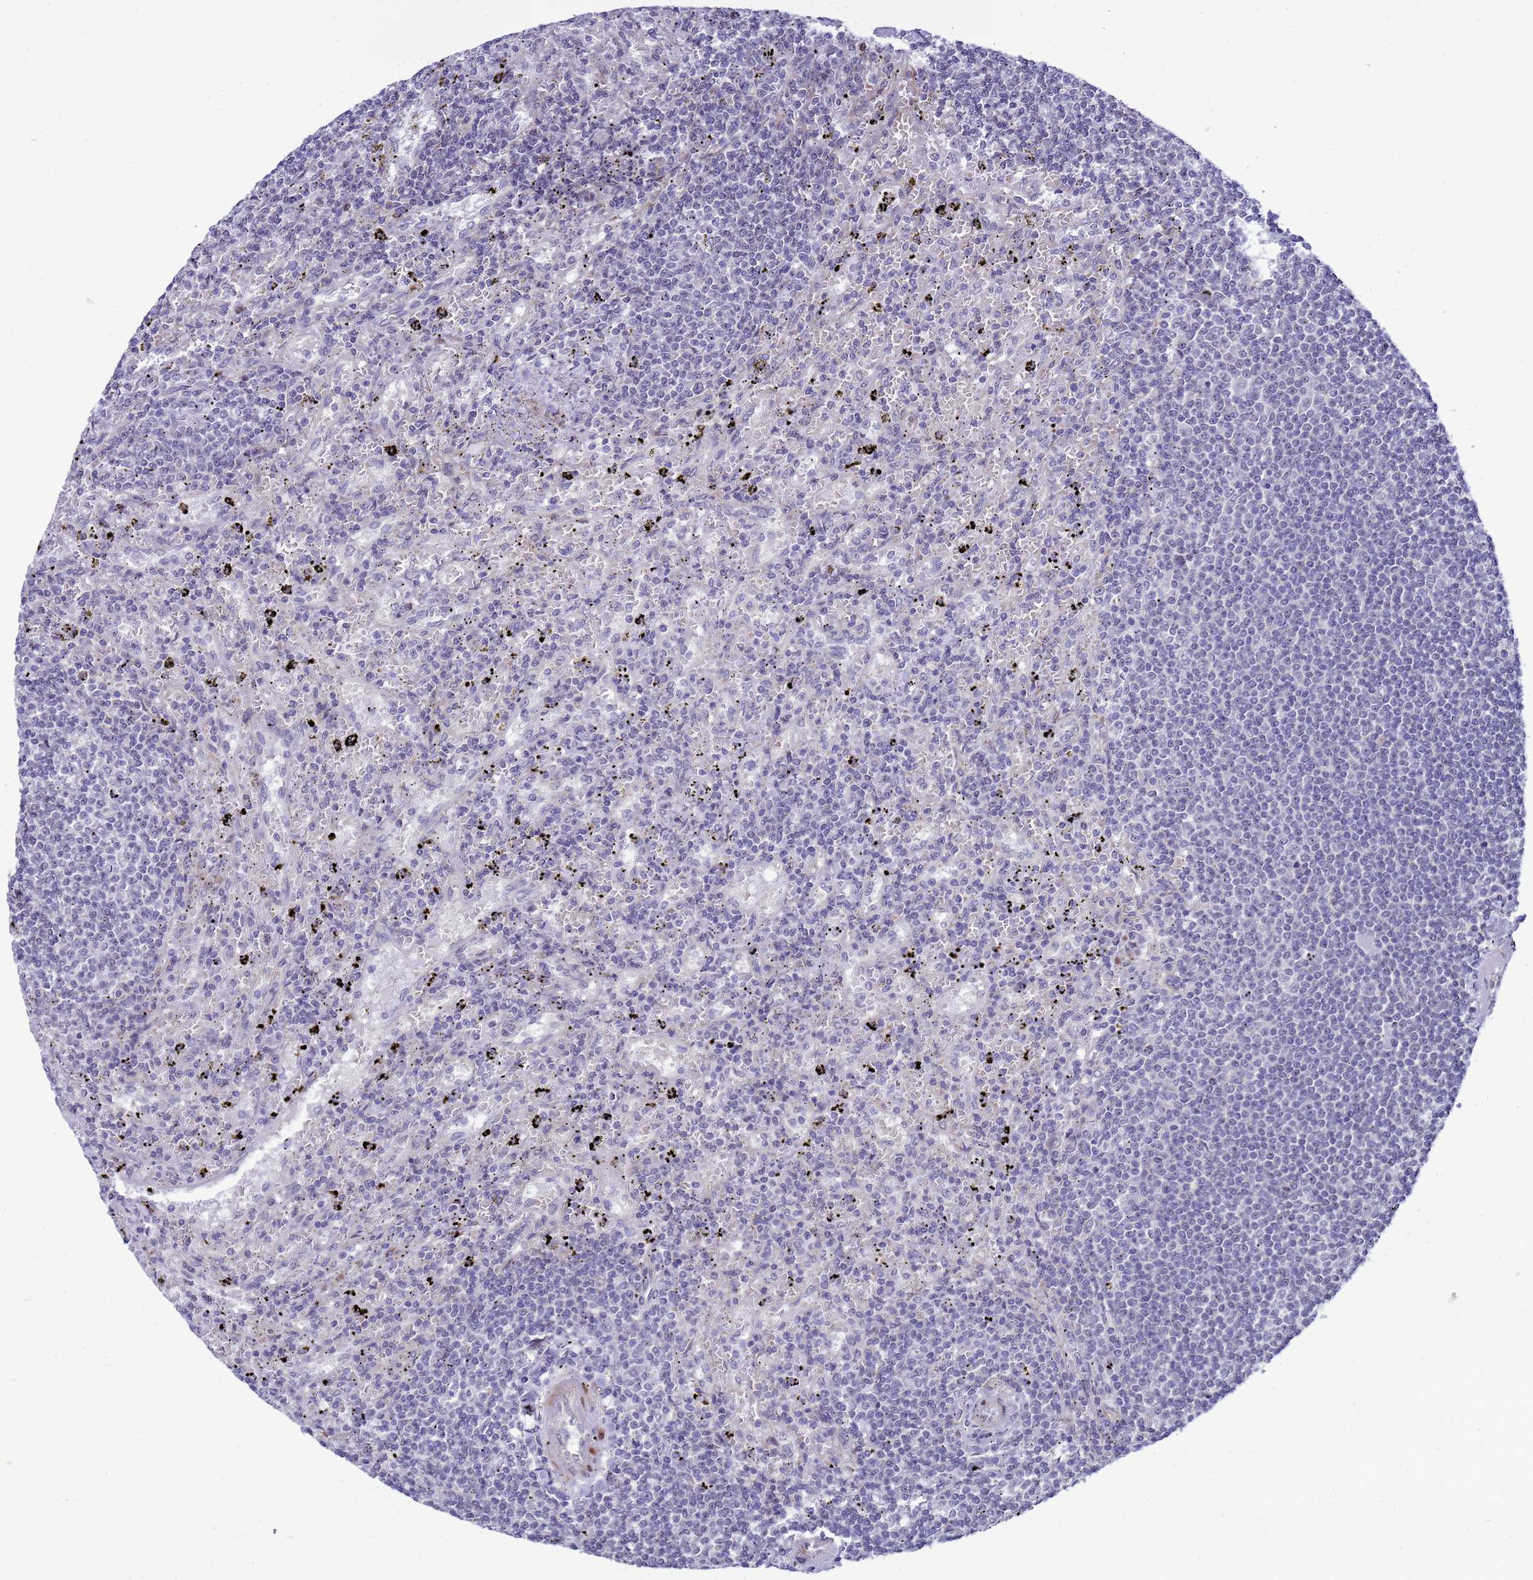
{"staining": {"intensity": "negative", "quantity": "none", "location": "none"}, "tissue": "lymphoma", "cell_type": "Tumor cells", "image_type": "cancer", "snomed": [{"axis": "morphology", "description": "Malignant lymphoma, non-Hodgkin's type, Low grade"}, {"axis": "topography", "description": "Spleen"}], "caption": "This is an IHC image of human malignant lymphoma, non-Hodgkin's type (low-grade). There is no staining in tumor cells.", "gene": "RSPO1", "patient": {"sex": "male", "age": 76}}